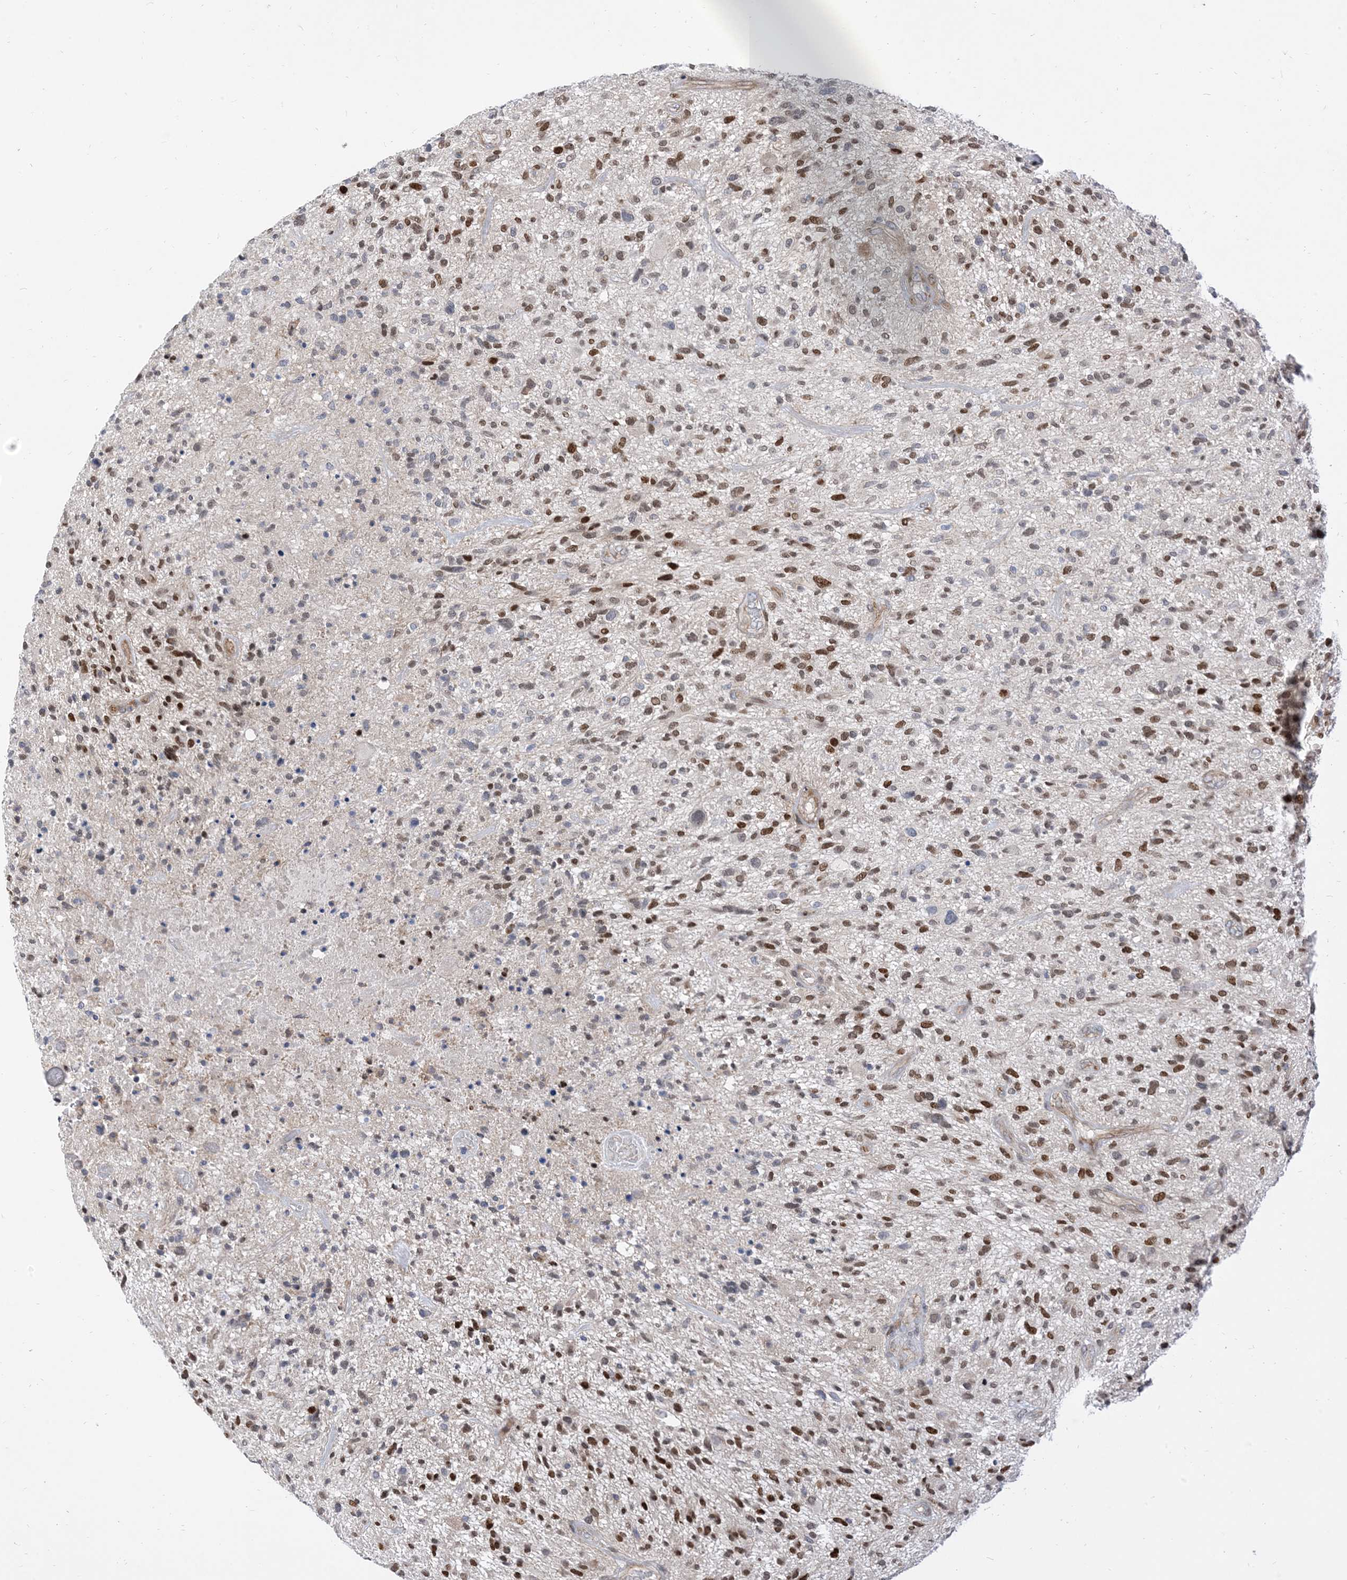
{"staining": {"intensity": "moderate", "quantity": "25%-75%", "location": "nuclear"}, "tissue": "glioma", "cell_type": "Tumor cells", "image_type": "cancer", "snomed": [{"axis": "morphology", "description": "Glioma, malignant, High grade"}, {"axis": "topography", "description": "Brain"}], "caption": "IHC image of neoplastic tissue: glioma stained using IHC shows medium levels of moderate protein expression localized specifically in the nuclear of tumor cells, appearing as a nuclear brown color.", "gene": "TYSND1", "patient": {"sex": "male", "age": 47}}